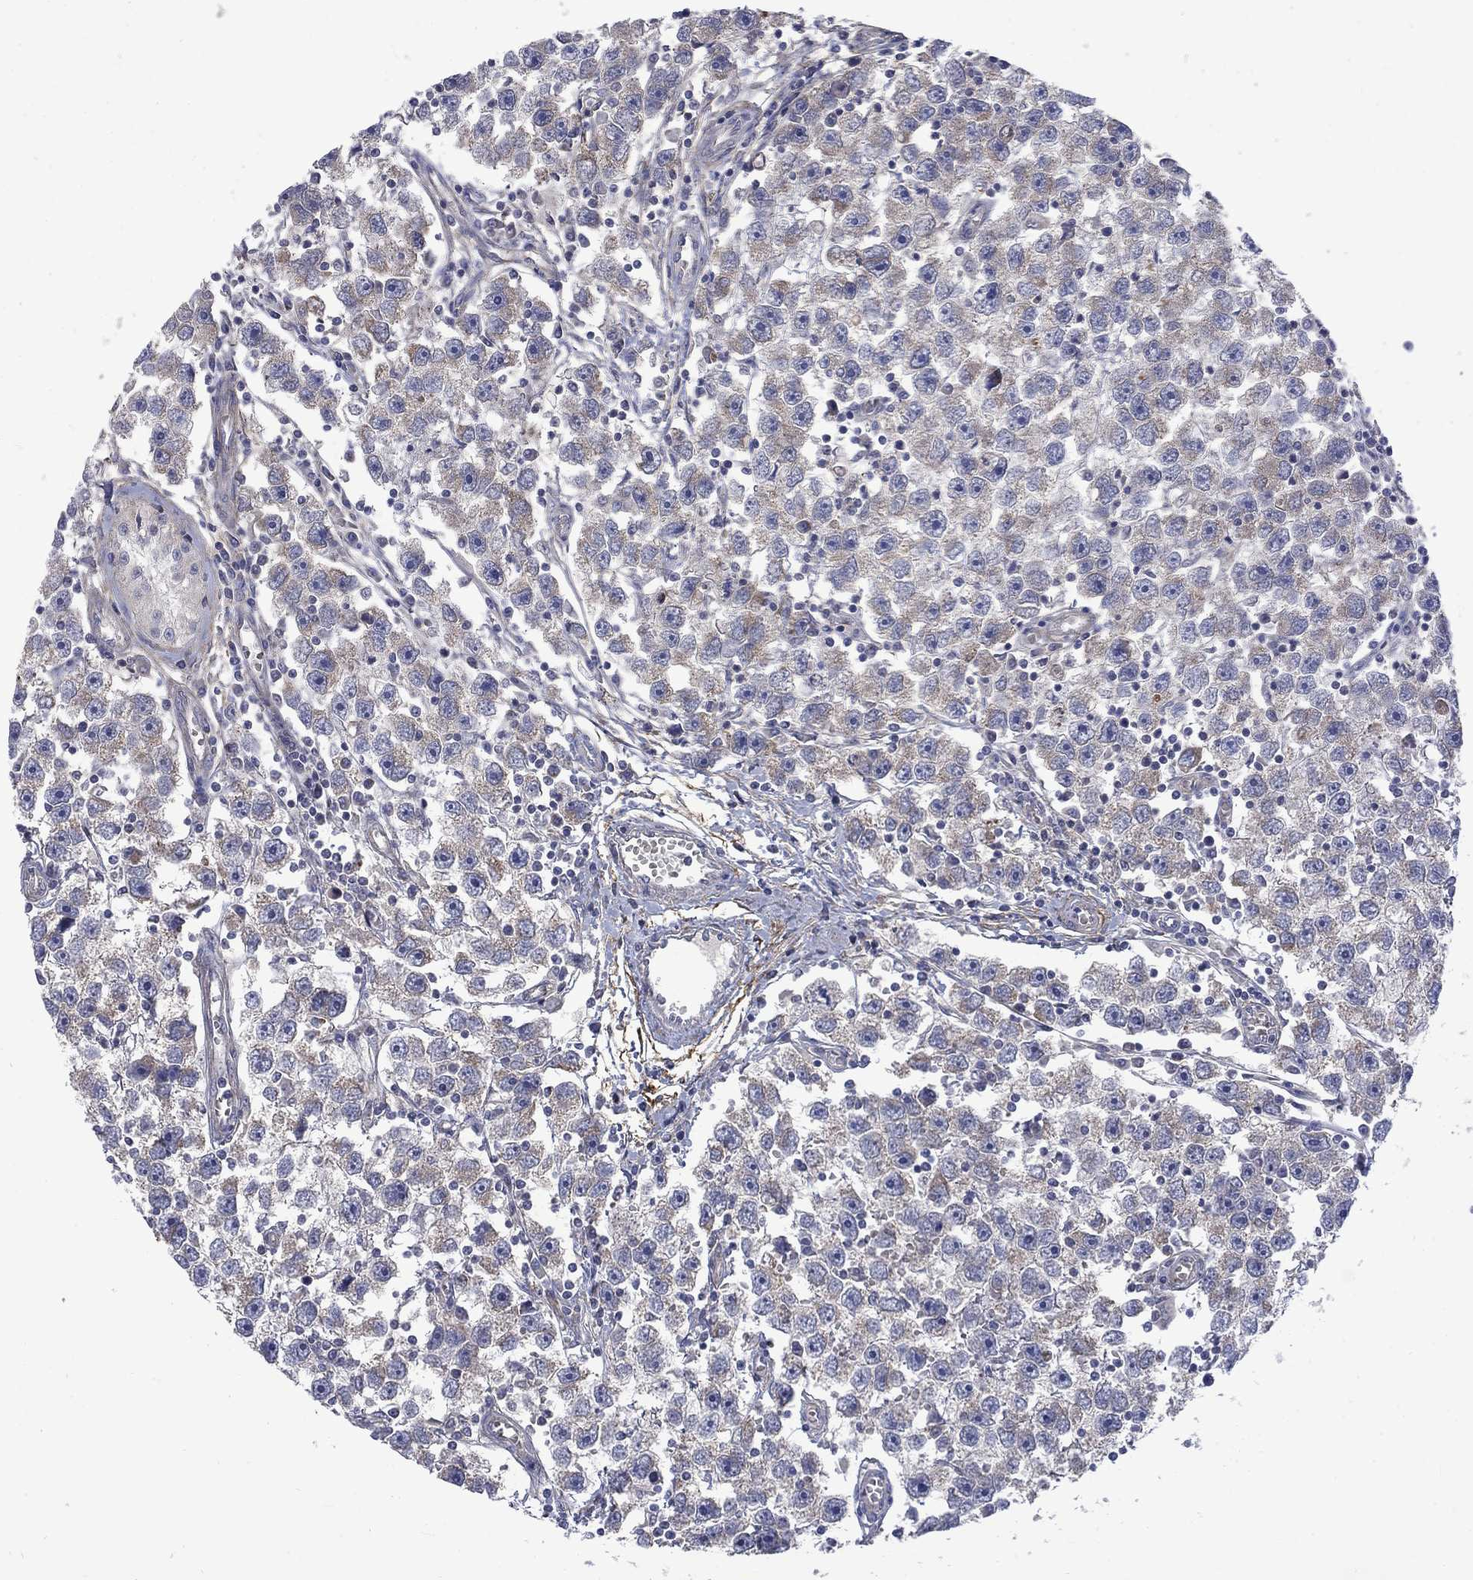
{"staining": {"intensity": "weak", "quantity": "25%-75%", "location": "cytoplasmic/membranous"}, "tissue": "testis cancer", "cell_type": "Tumor cells", "image_type": "cancer", "snomed": [{"axis": "morphology", "description": "Seminoma, NOS"}, {"axis": "topography", "description": "Testis"}], "caption": "Immunohistochemistry (IHC) staining of testis seminoma, which demonstrates low levels of weak cytoplasmic/membranous positivity in approximately 25%-75% of tumor cells indicating weak cytoplasmic/membranous protein expression. The staining was performed using DAB (brown) for protein detection and nuclei were counterstained in hematoxylin (blue).", "gene": "HSPA12A", "patient": {"sex": "male", "age": 30}}